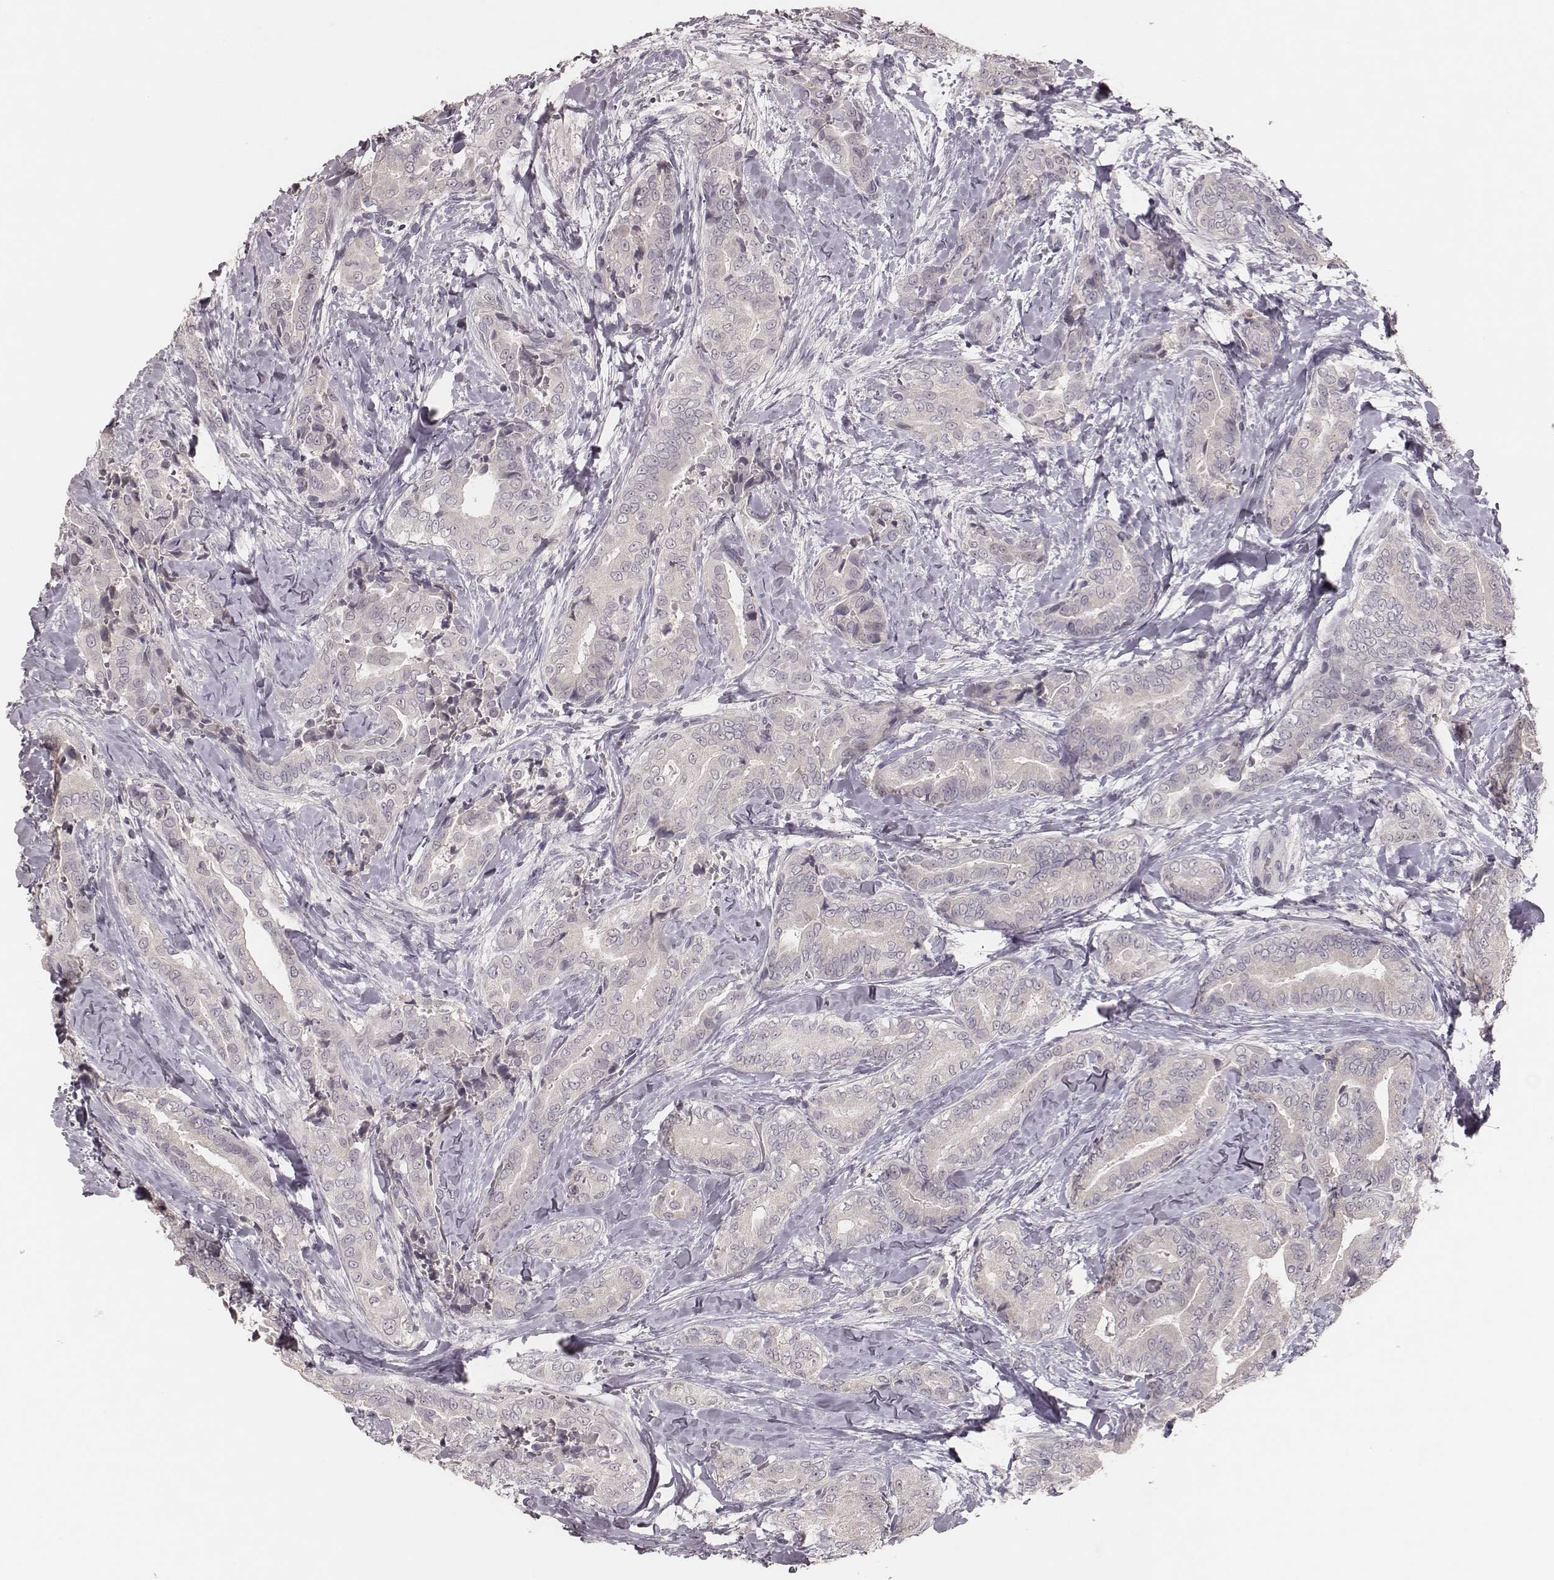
{"staining": {"intensity": "negative", "quantity": "none", "location": "none"}, "tissue": "thyroid cancer", "cell_type": "Tumor cells", "image_type": "cancer", "snomed": [{"axis": "morphology", "description": "Papillary adenocarcinoma, NOS"}, {"axis": "topography", "description": "Thyroid gland"}], "caption": "Image shows no protein expression in tumor cells of thyroid cancer (papillary adenocarcinoma) tissue.", "gene": "FAM13B", "patient": {"sex": "male", "age": 61}}